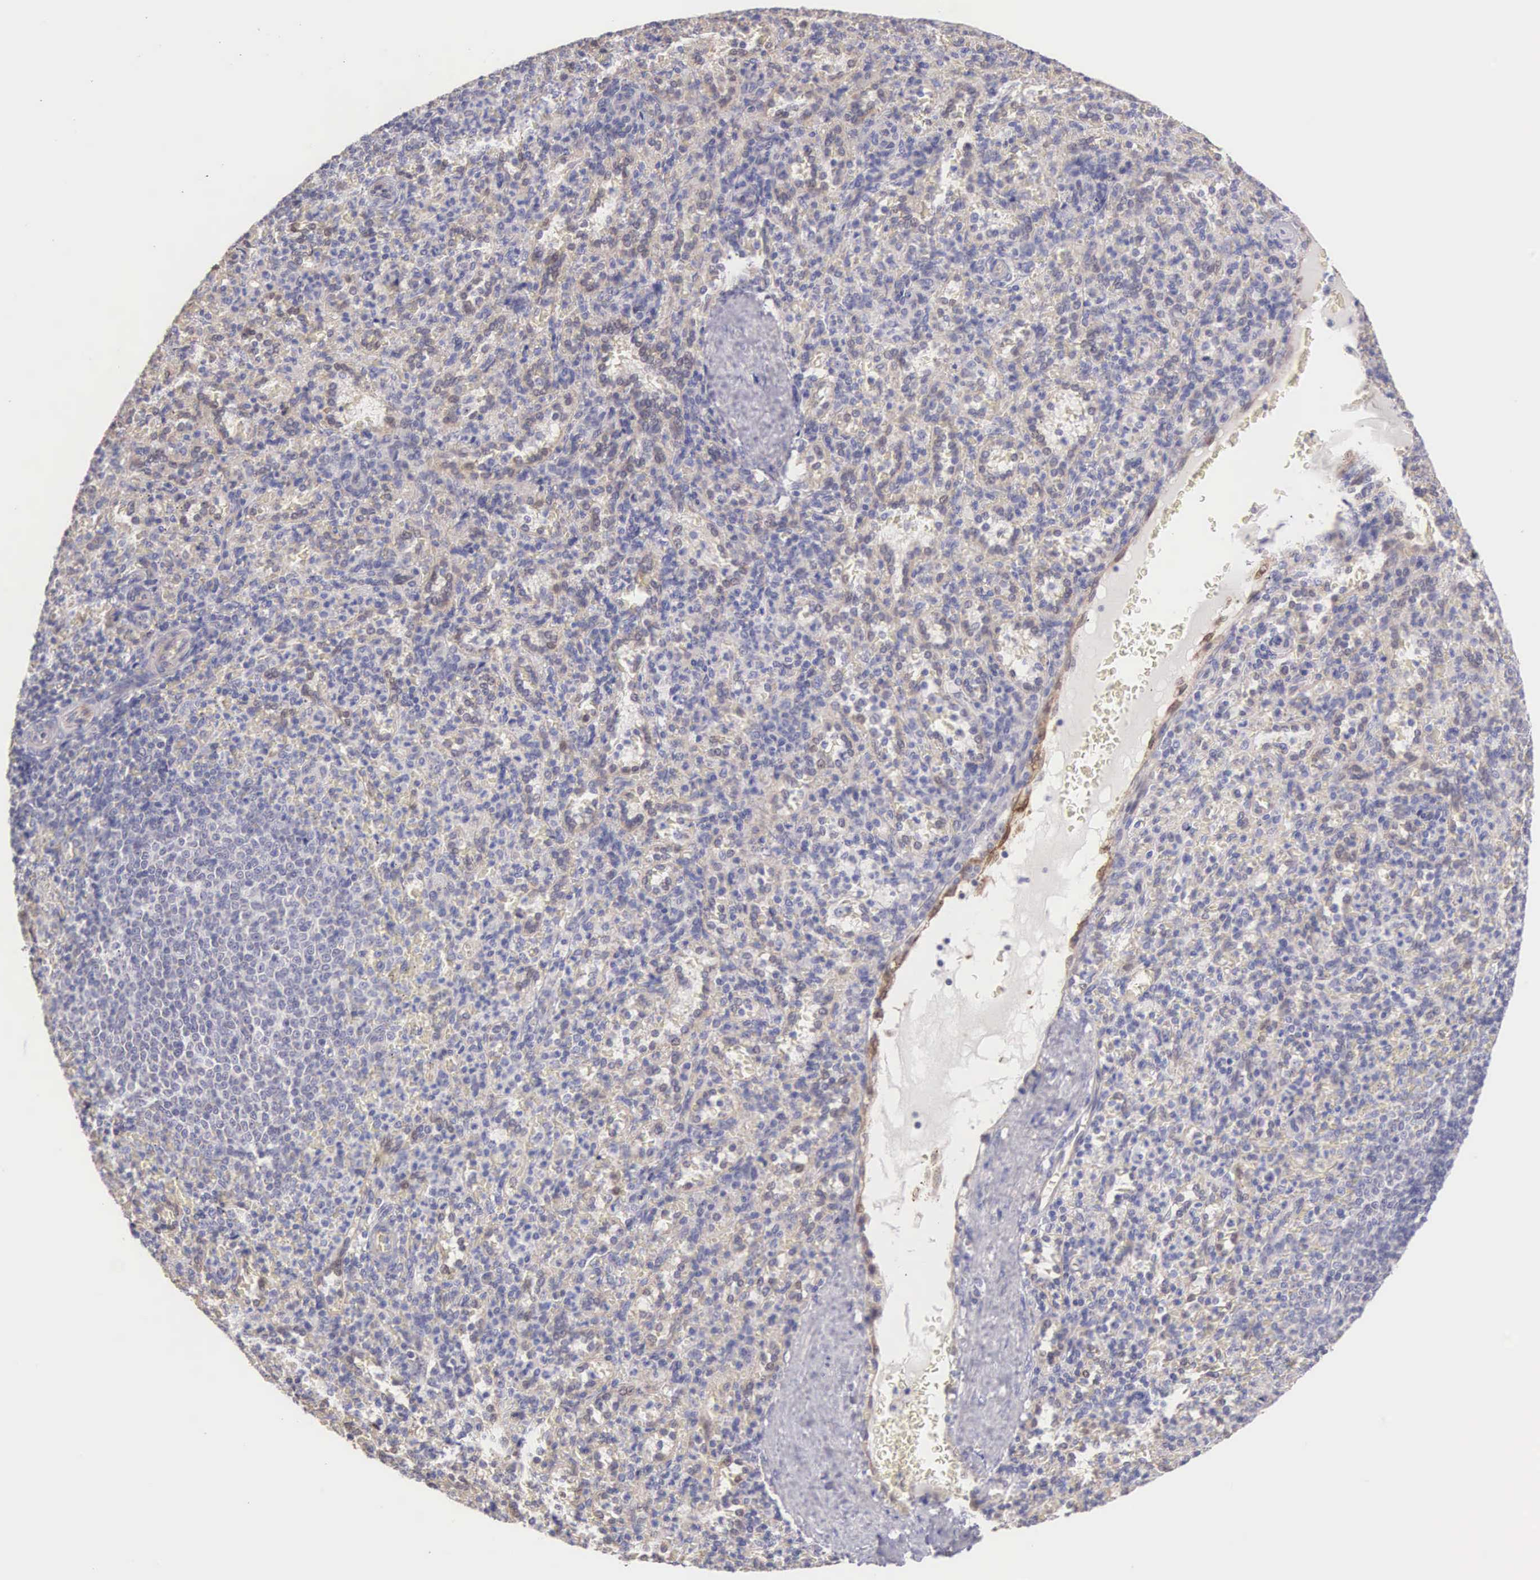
{"staining": {"intensity": "negative", "quantity": "none", "location": "none"}, "tissue": "spleen", "cell_type": "Cells in red pulp", "image_type": "normal", "snomed": [{"axis": "morphology", "description": "Normal tissue, NOS"}, {"axis": "topography", "description": "Spleen"}], "caption": "An immunohistochemistry image of benign spleen is shown. There is no staining in cells in red pulp of spleen.", "gene": "PIR", "patient": {"sex": "female", "age": 21}}